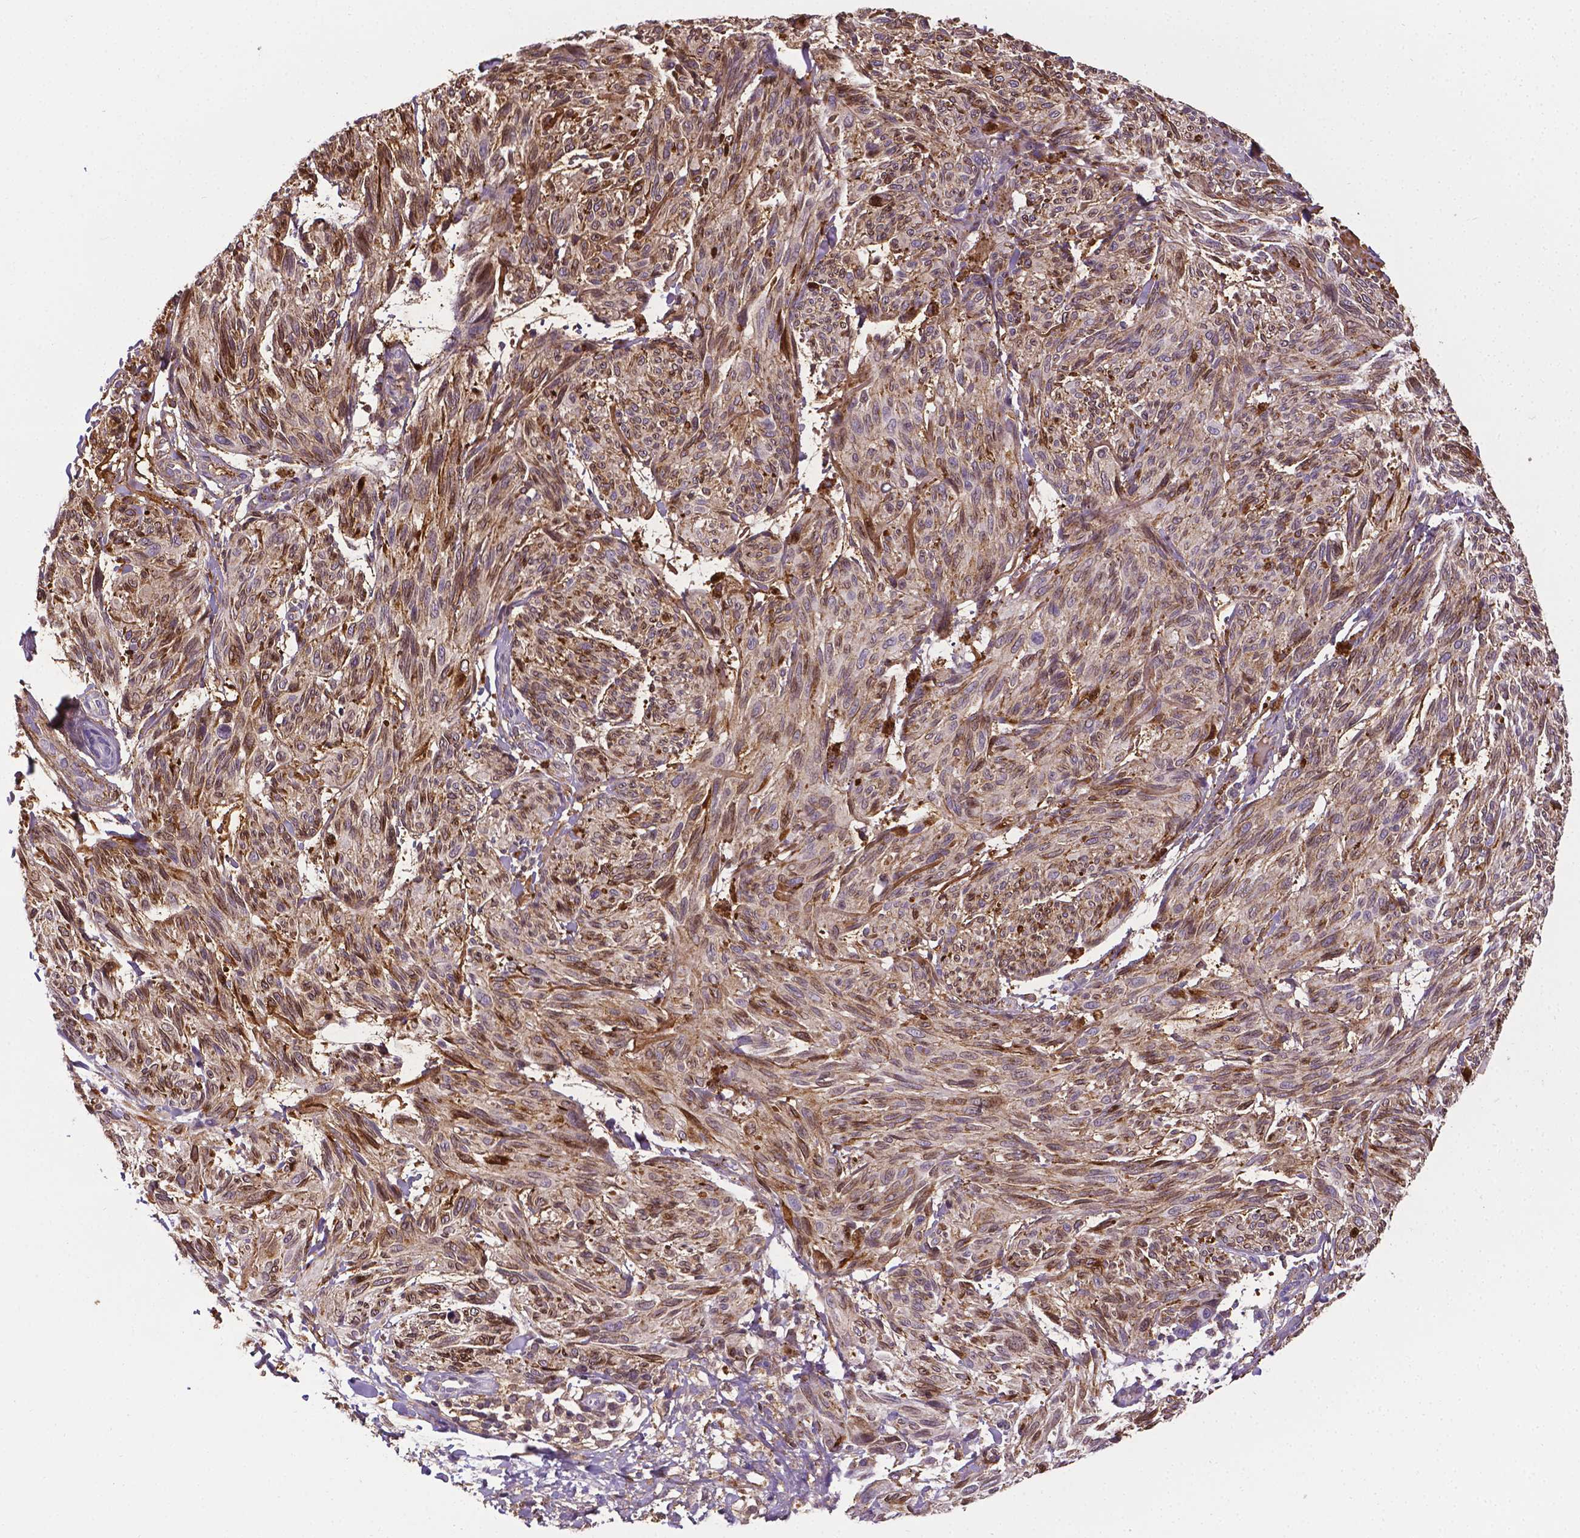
{"staining": {"intensity": "moderate", "quantity": ">75%", "location": "cytoplasmic/membranous"}, "tissue": "melanoma", "cell_type": "Tumor cells", "image_type": "cancer", "snomed": [{"axis": "morphology", "description": "Malignant melanoma, NOS"}, {"axis": "topography", "description": "Skin"}], "caption": "A brown stain shows moderate cytoplasmic/membranous staining of a protein in human melanoma tumor cells.", "gene": "APOE", "patient": {"sex": "male", "age": 79}}